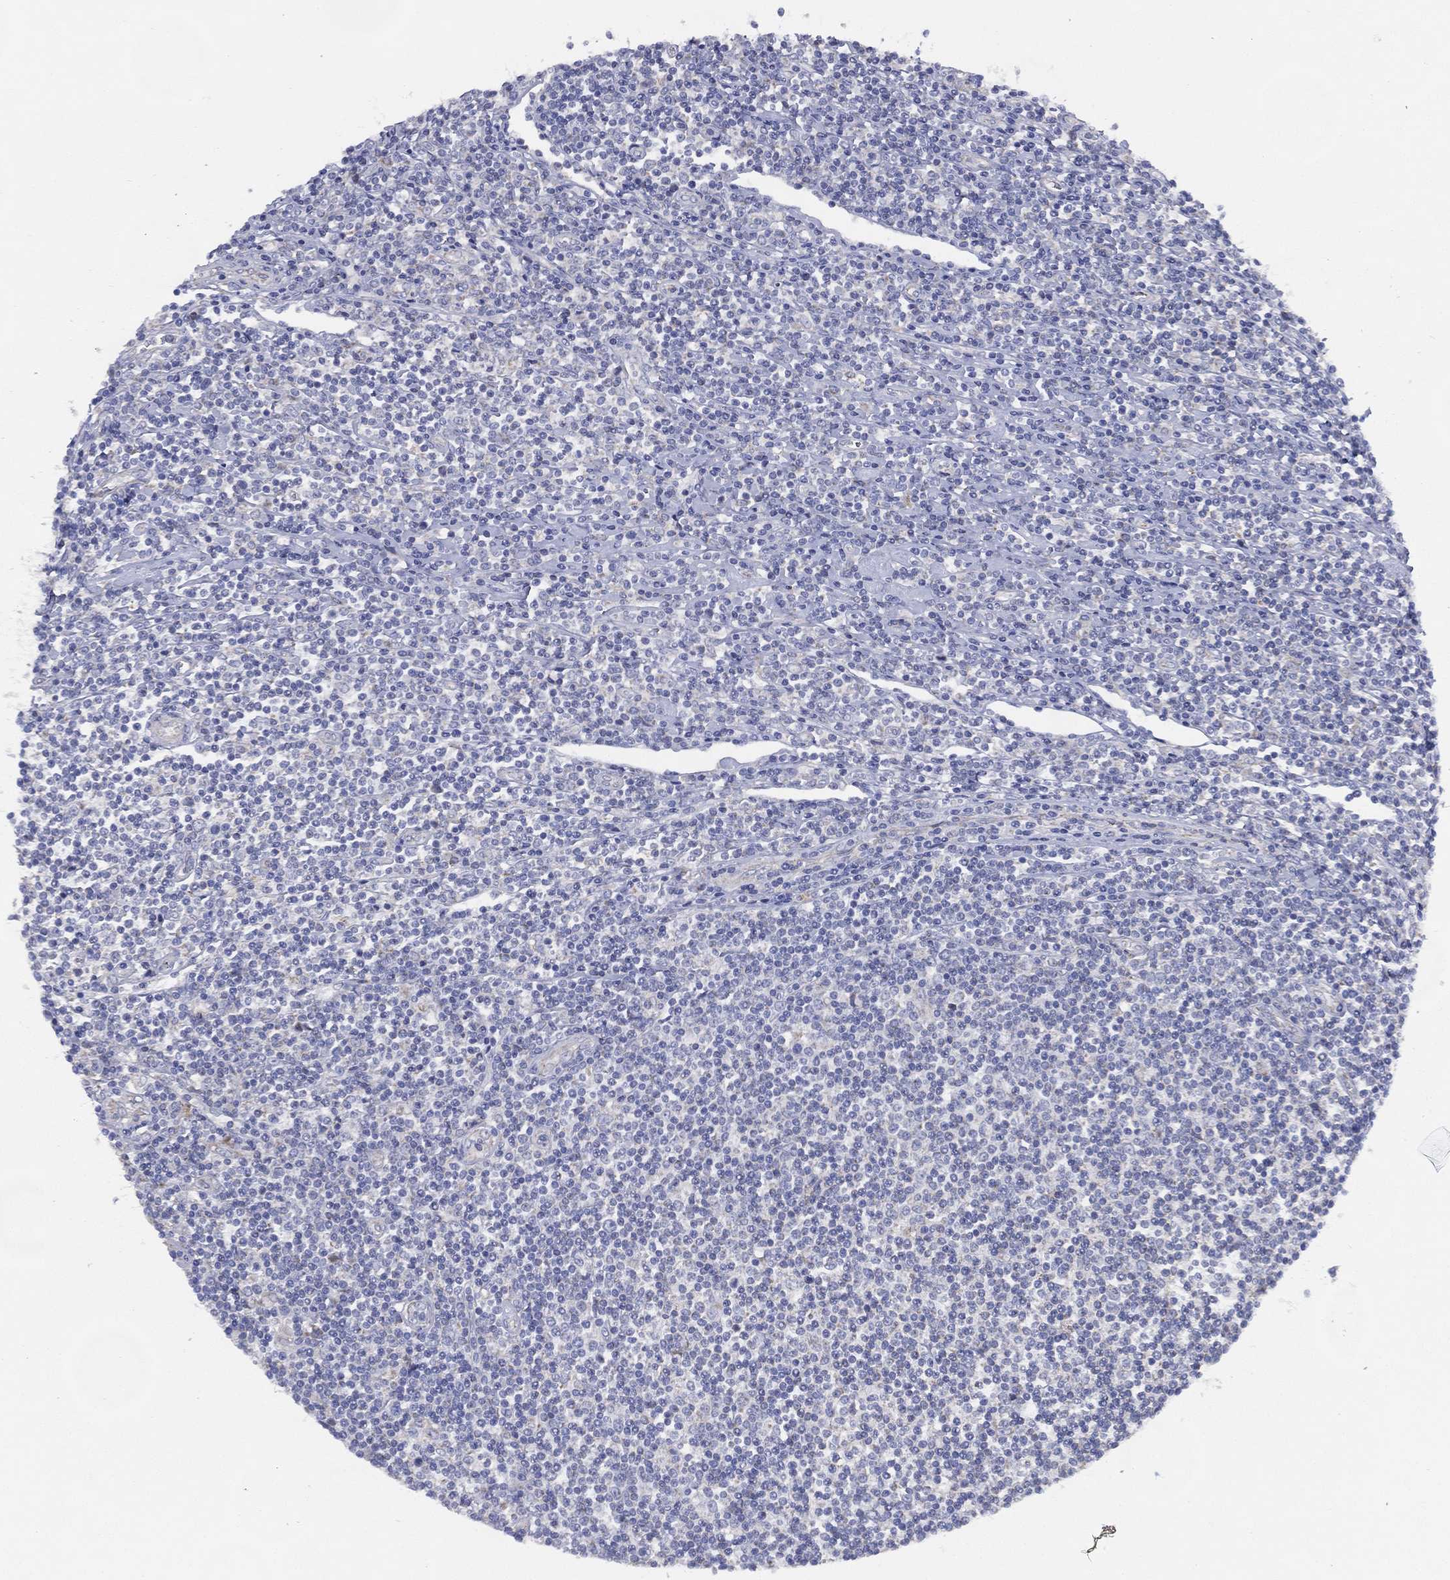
{"staining": {"intensity": "weak", "quantity": ">75%", "location": "cytoplasmic/membranous"}, "tissue": "lymphoma", "cell_type": "Tumor cells", "image_type": "cancer", "snomed": [{"axis": "morphology", "description": "Hodgkin's disease, NOS"}, {"axis": "topography", "description": "Lymph node"}], "caption": "Protein expression analysis of human lymphoma reveals weak cytoplasmic/membranous positivity in about >75% of tumor cells. (Stains: DAB (3,3'-diaminobenzidine) in brown, nuclei in blue, Microscopy: brightfield microscopy at high magnification).", "gene": "ZNF223", "patient": {"sex": "male", "age": 40}}